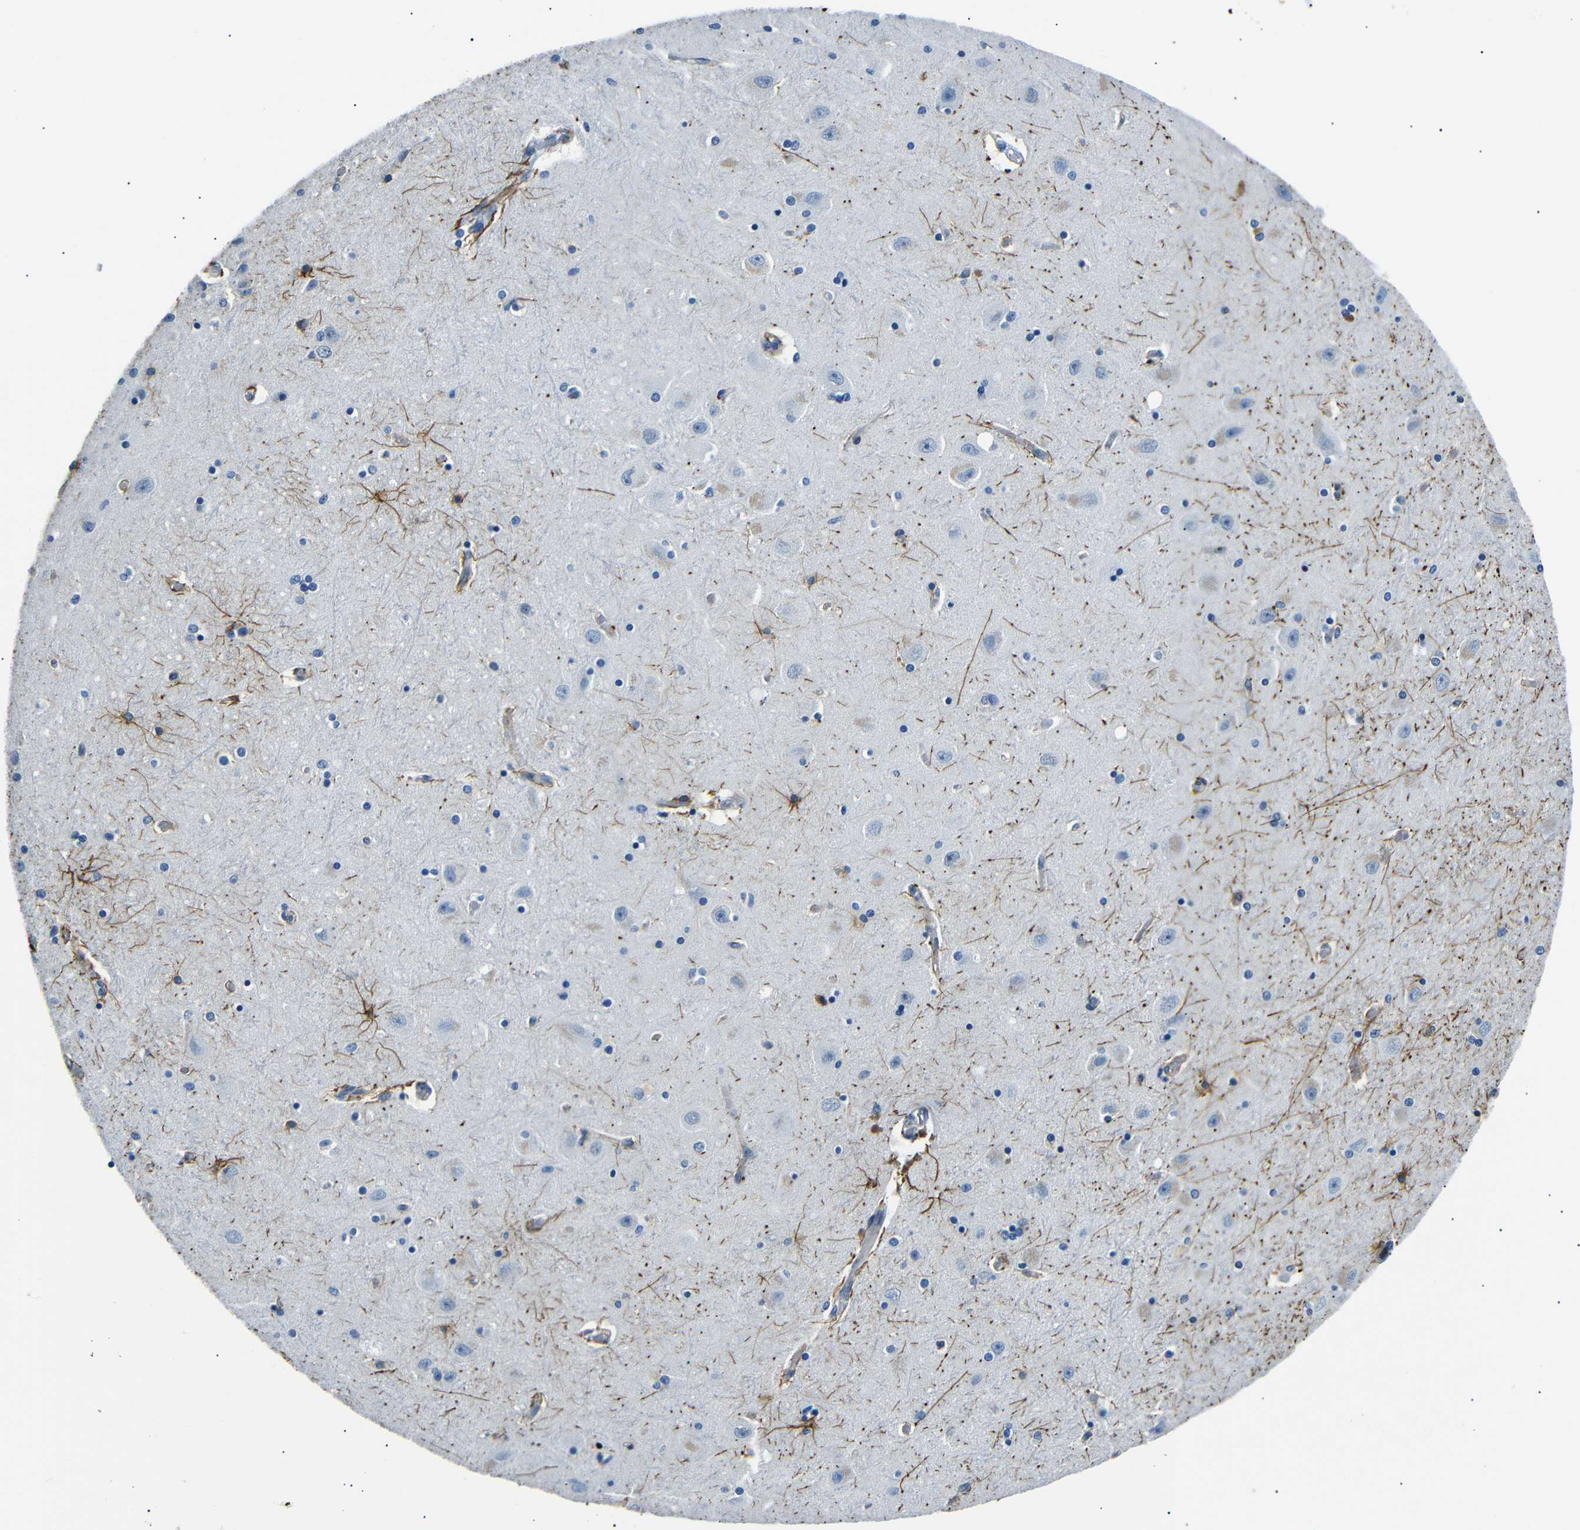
{"staining": {"intensity": "strong", "quantity": "<25%", "location": "cytoplasmic/membranous"}, "tissue": "hippocampus", "cell_type": "Glial cells", "image_type": "normal", "snomed": [{"axis": "morphology", "description": "Normal tissue, NOS"}, {"axis": "topography", "description": "Hippocampus"}], "caption": "Protein expression analysis of unremarkable human hippocampus reveals strong cytoplasmic/membranous expression in about <25% of glial cells.", "gene": "TAFA1", "patient": {"sex": "female", "age": 54}}